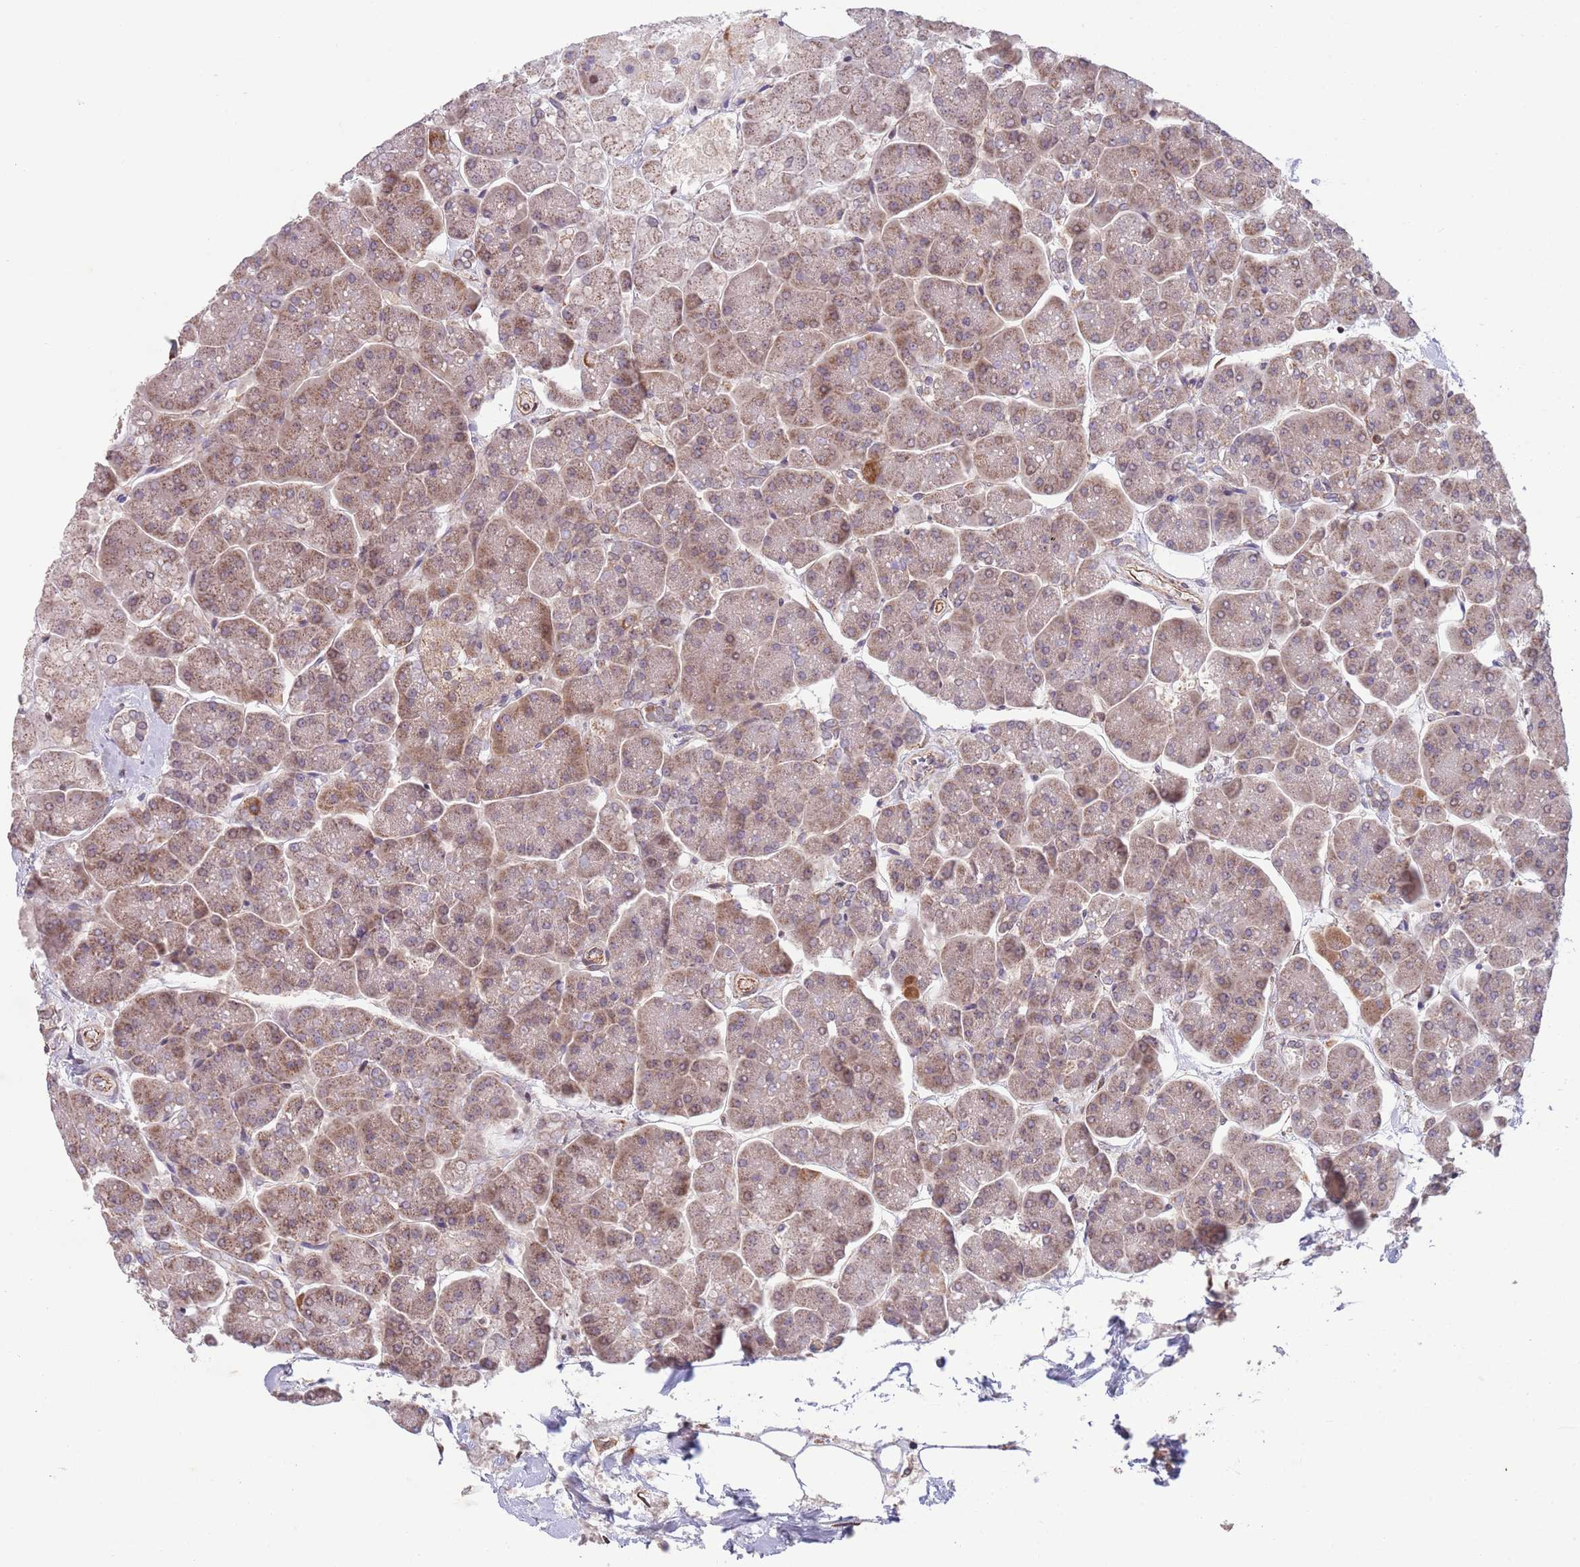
{"staining": {"intensity": "moderate", "quantity": "25%-75%", "location": "cytoplasmic/membranous,nuclear"}, "tissue": "pancreas", "cell_type": "Exocrine glandular cells", "image_type": "normal", "snomed": [{"axis": "morphology", "description": "Normal tissue, NOS"}, {"axis": "topography", "description": "Pancreas"}, {"axis": "topography", "description": "Peripheral nerve tissue"}], "caption": "Immunohistochemistry (IHC) (DAB) staining of unremarkable human pancreas shows moderate cytoplasmic/membranous,nuclear protein positivity in about 25%-75% of exocrine glandular cells.", "gene": "CHD9", "patient": {"sex": "male", "age": 54}}